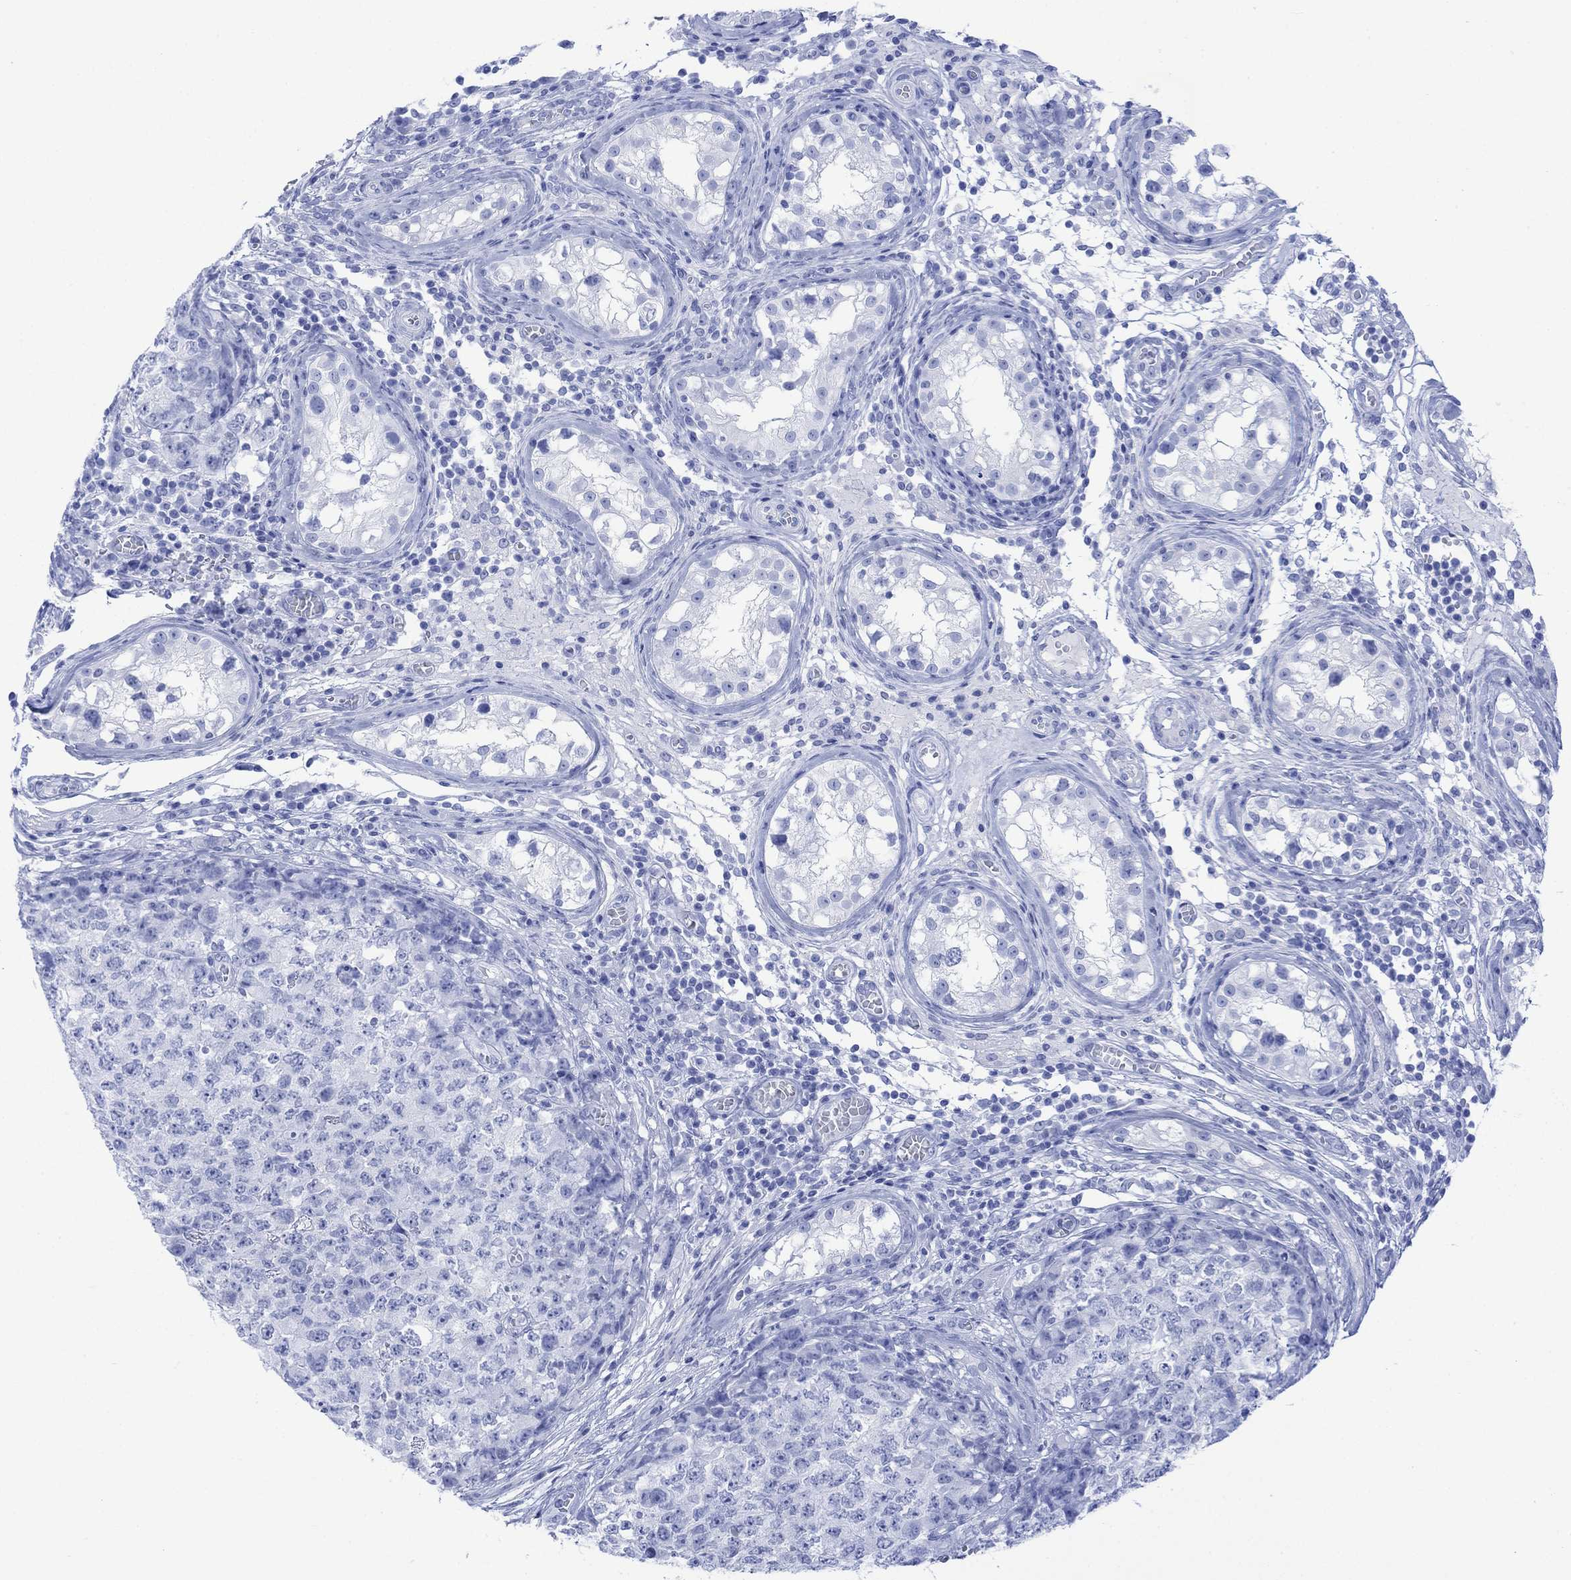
{"staining": {"intensity": "negative", "quantity": "none", "location": "none"}, "tissue": "testis cancer", "cell_type": "Tumor cells", "image_type": "cancer", "snomed": [{"axis": "morphology", "description": "Carcinoma, Embryonal, NOS"}, {"axis": "topography", "description": "Testis"}], "caption": "Image shows no protein expression in tumor cells of embryonal carcinoma (testis) tissue.", "gene": "CELF4", "patient": {"sex": "male", "age": 23}}